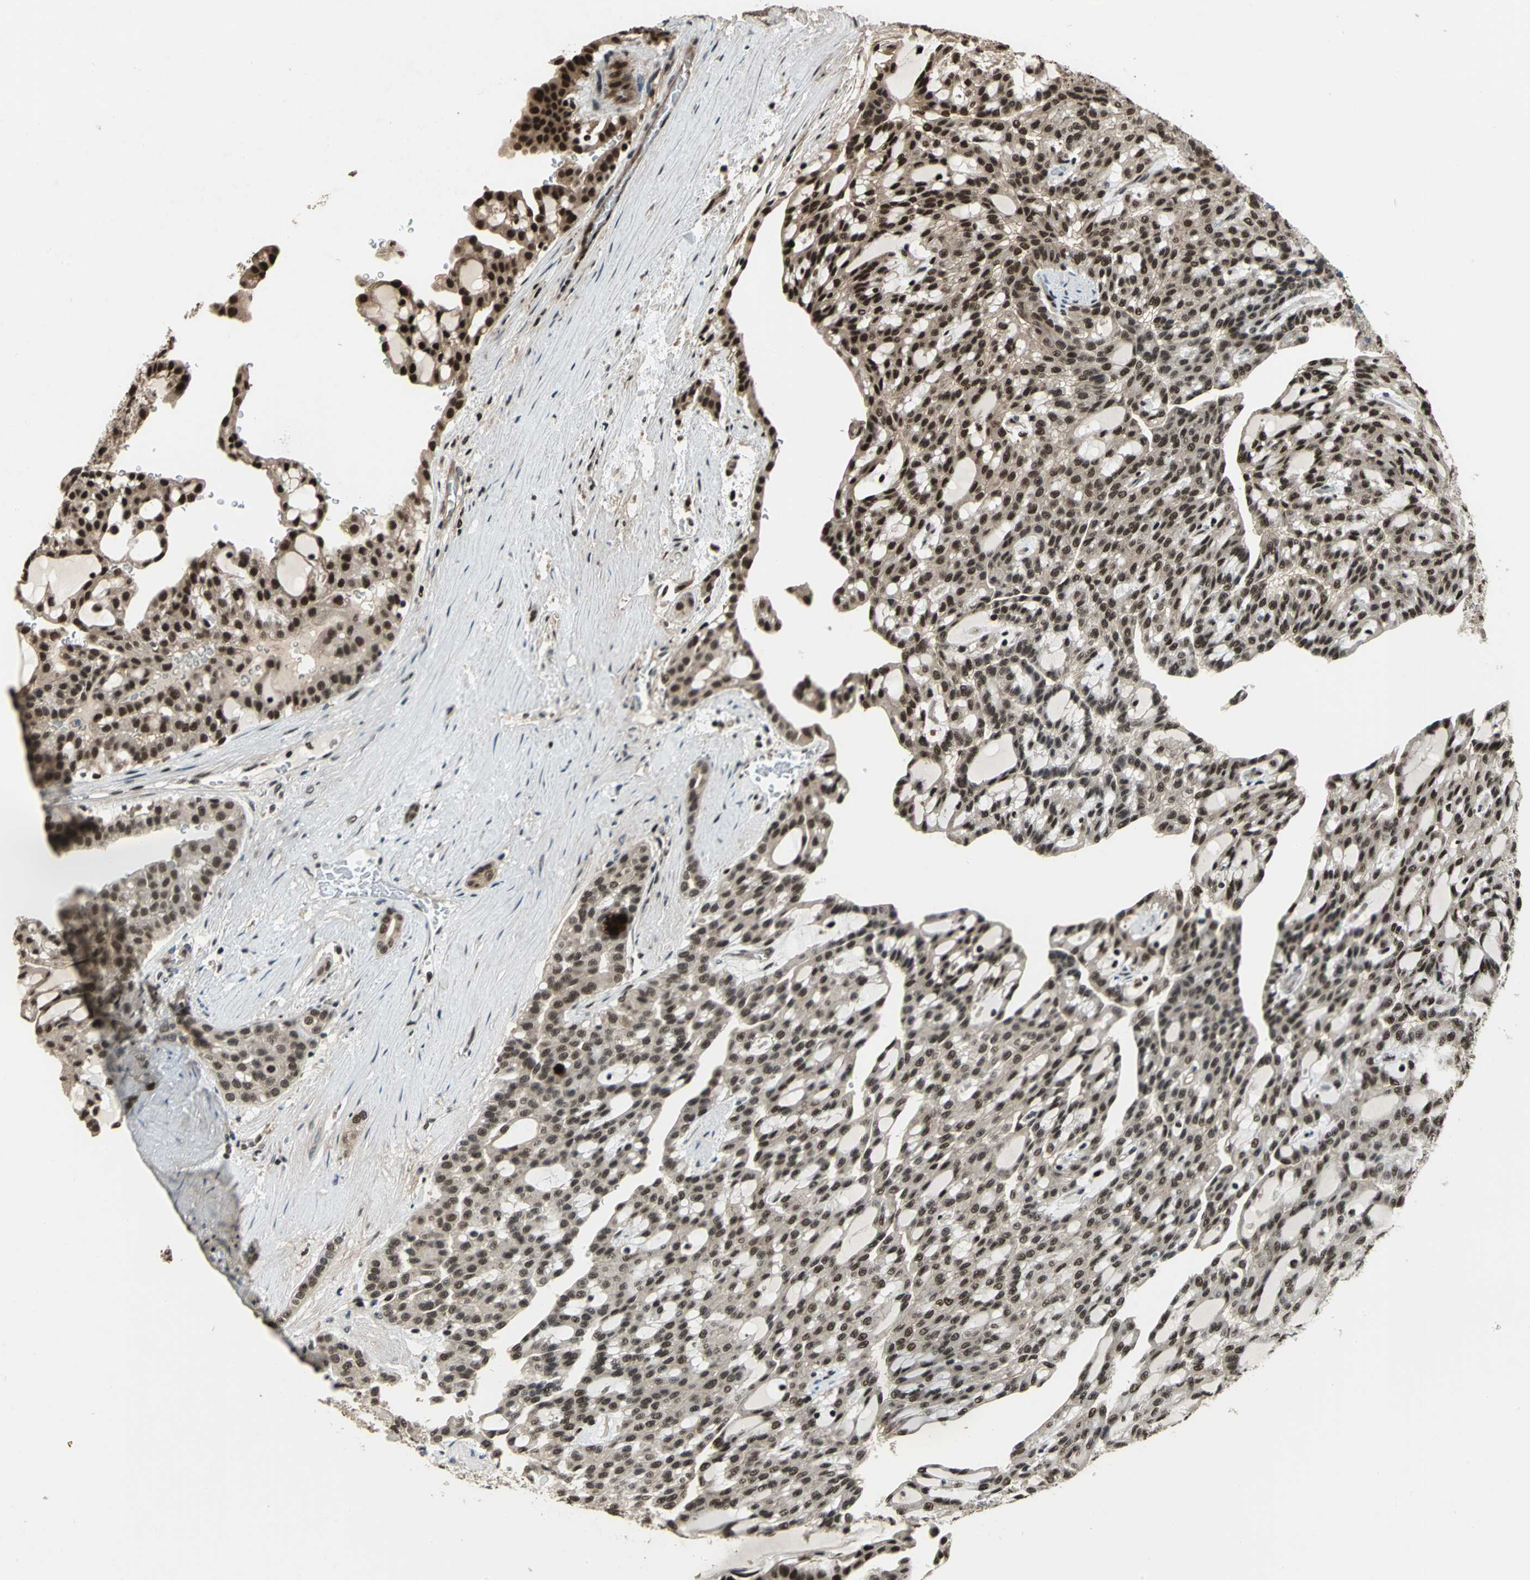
{"staining": {"intensity": "moderate", "quantity": ">75%", "location": "nuclear"}, "tissue": "renal cancer", "cell_type": "Tumor cells", "image_type": "cancer", "snomed": [{"axis": "morphology", "description": "Adenocarcinoma, NOS"}, {"axis": "topography", "description": "Kidney"}], "caption": "A brown stain shows moderate nuclear positivity of a protein in human renal adenocarcinoma tumor cells.", "gene": "MIS18BP1", "patient": {"sex": "male", "age": 63}}